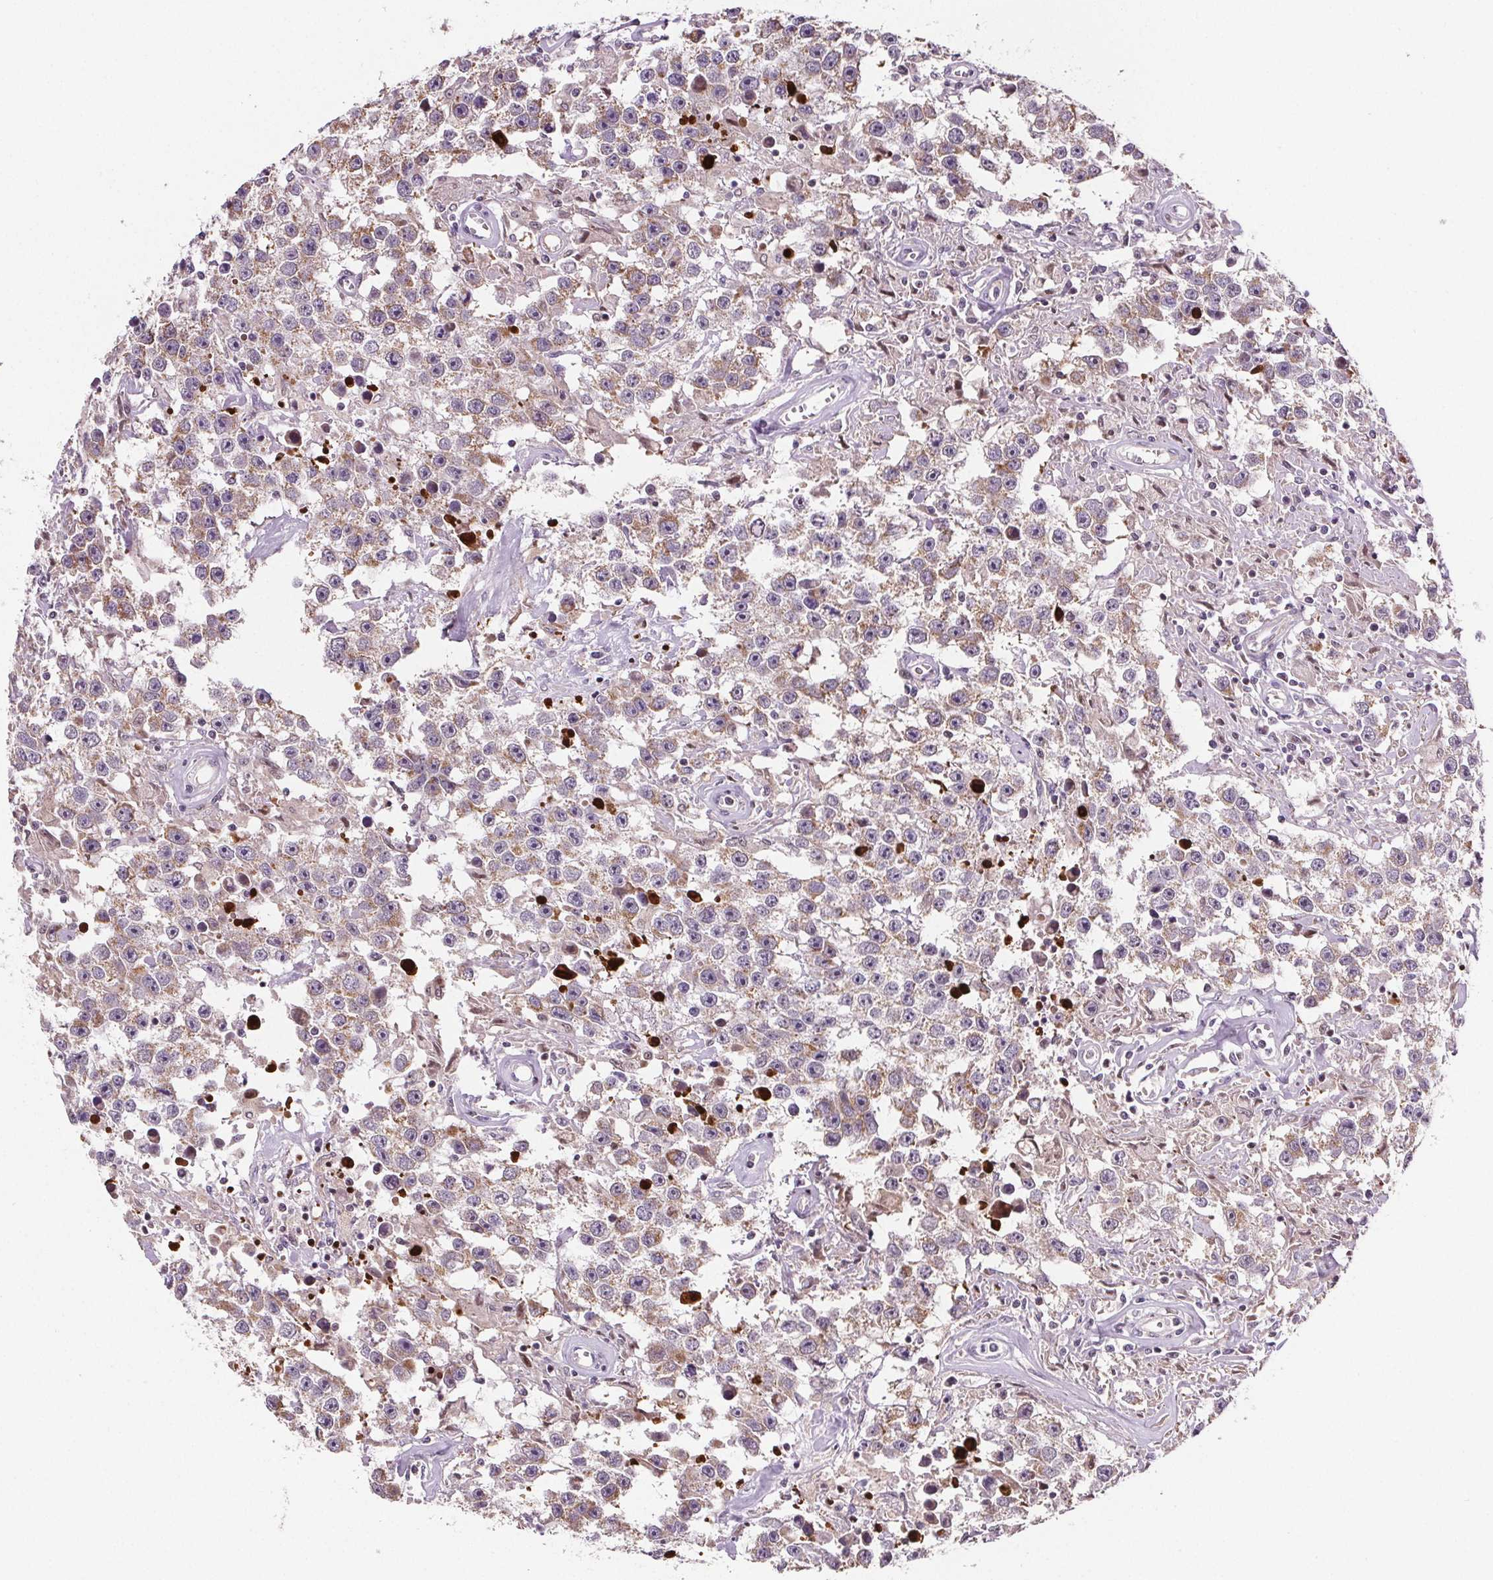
{"staining": {"intensity": "weak", "quantity": ">75%", "location": "cytoplasmic/membranous"}, "tissue": "testis cancer", "cell_type": "Tumor cells", "image_type": "cancer", "snomed": [{"axis": "morphology", "description": "Seminoma, NOS"}, {"axis": "topography", "description": "Testis"}], "caption": "Tumor cells display low levels of weak cytoplasmic/membranous positivity in approximately >75% of cells in seminoma (testis).", "gene": "SUCLA2", "patient": {"sex": "male", "age": 43}}